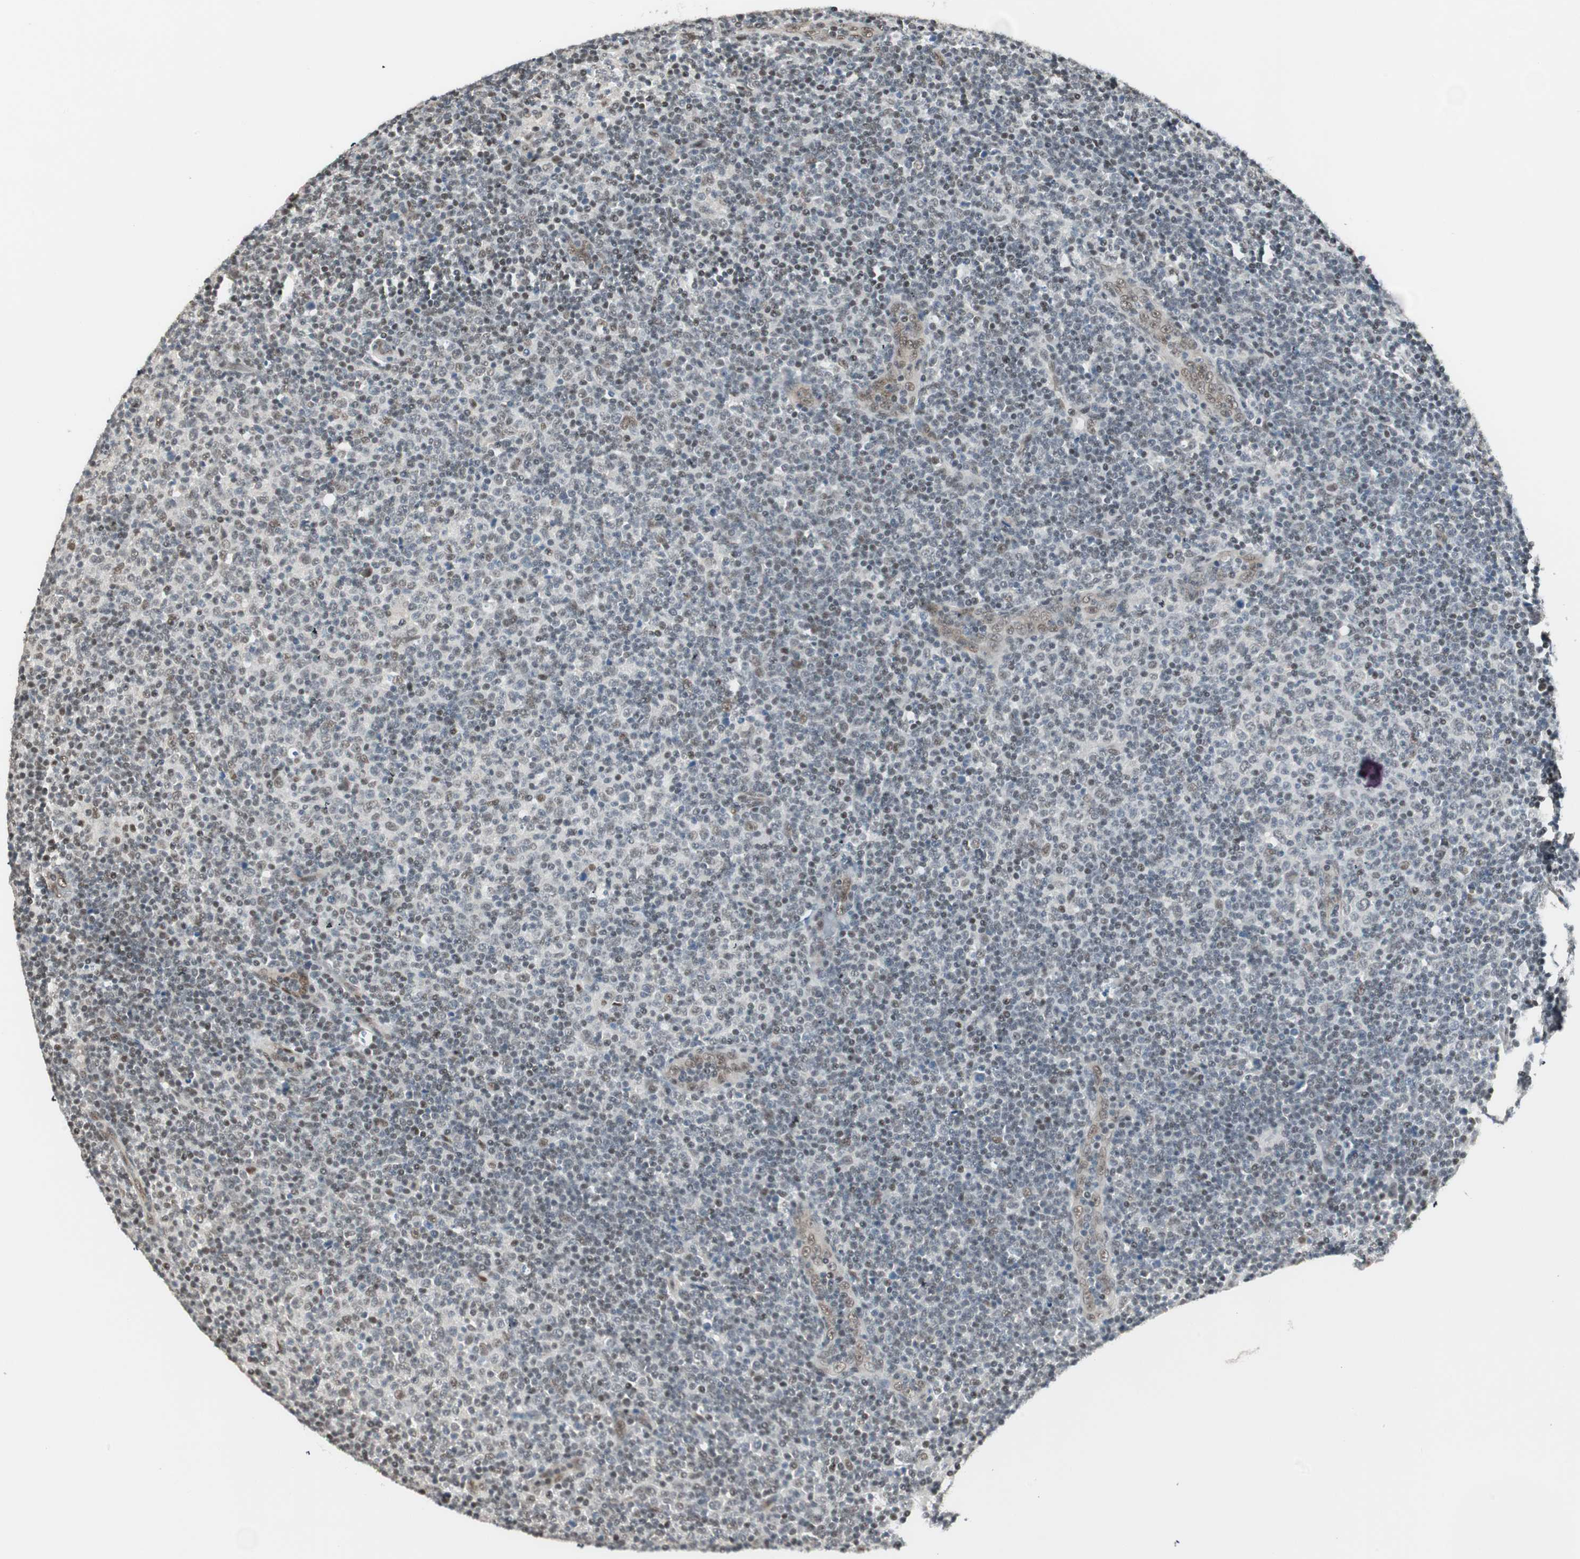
{"staining": {"intensity": "weak", "quantity": "25%-75%", "location": "nuclear"}, "tissue": "lymphoma", "cell_type": "Tumor cells", "image_type": "cancer", "snomed": [{"axis": "morphology", "description": "Malignant lymphoma, non-Hodgkin's type, Low grade"}, {"axis": "topography", "description": "Lymph node"}], "caption": "The micrograph exhibits immunohistochemical staining of lymphoma. There is weak nuclear positivity is appreciated in about 25%-75% of tumor cells. Ihc stains the protein of interest in brown and the nuclei are stained blue.", "gene": "ZBTB17", "patient": {"sex": "male", "age": 70}}